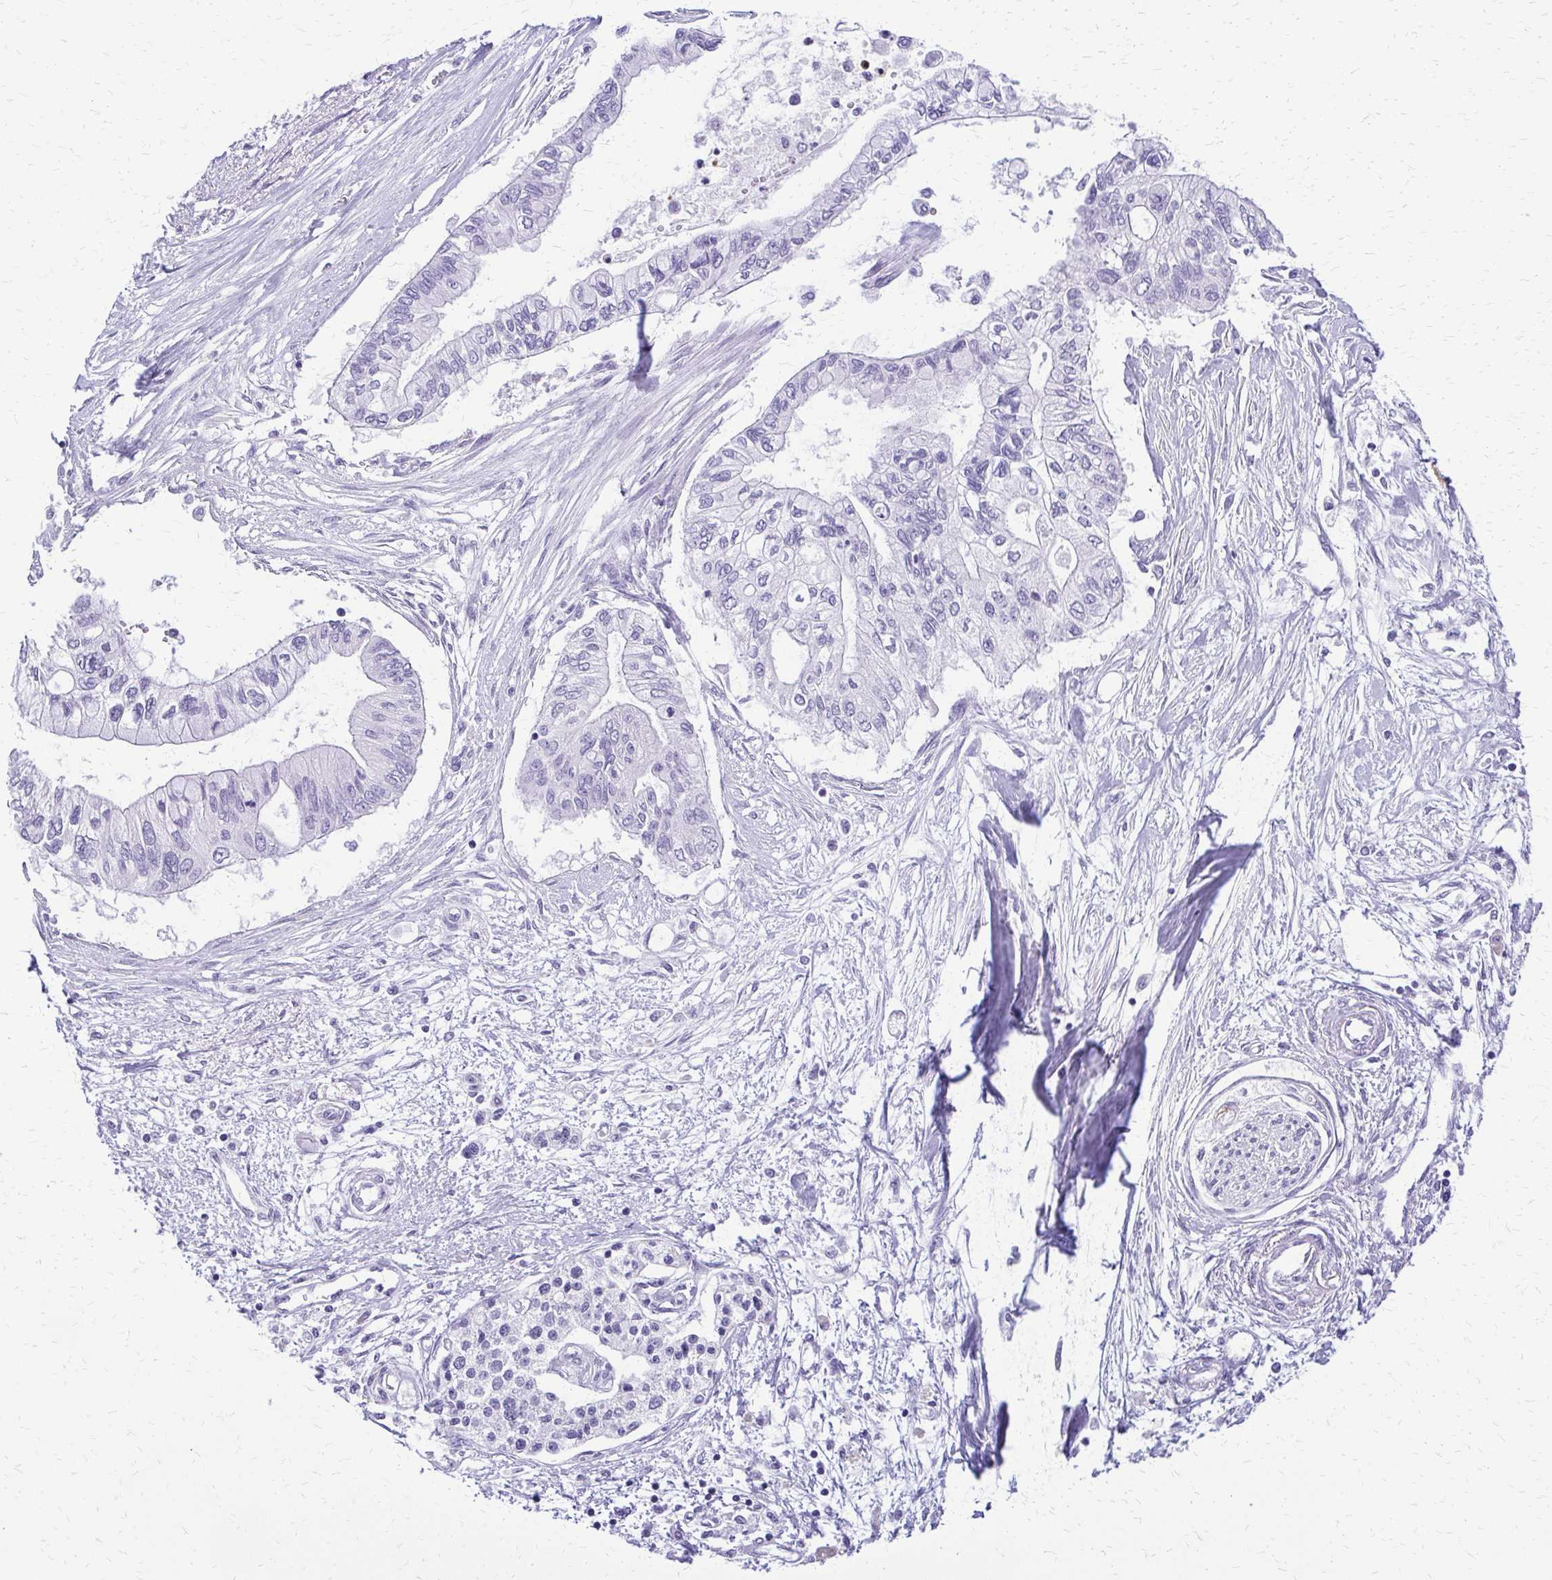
{"staining": {"intensity": "negative", "quantity": "none", "location": "none"}, "tissue": "pancreatic cancer", "cell_type": "Tumor cells", "image_type": "cancer", "snomed": [{"axis": "morphology", "description": "Adenocarcinoma, NOS"}, {"axis": "topography", "description": "Pancreas"}], "caption": "This is an immunohistochemistry (IHC) image of human pancreatic adenocarcinoma. There is no staining in tumor cells.", "gene": "FAM162B", "patient": {"sex": "female", "age": 77}}